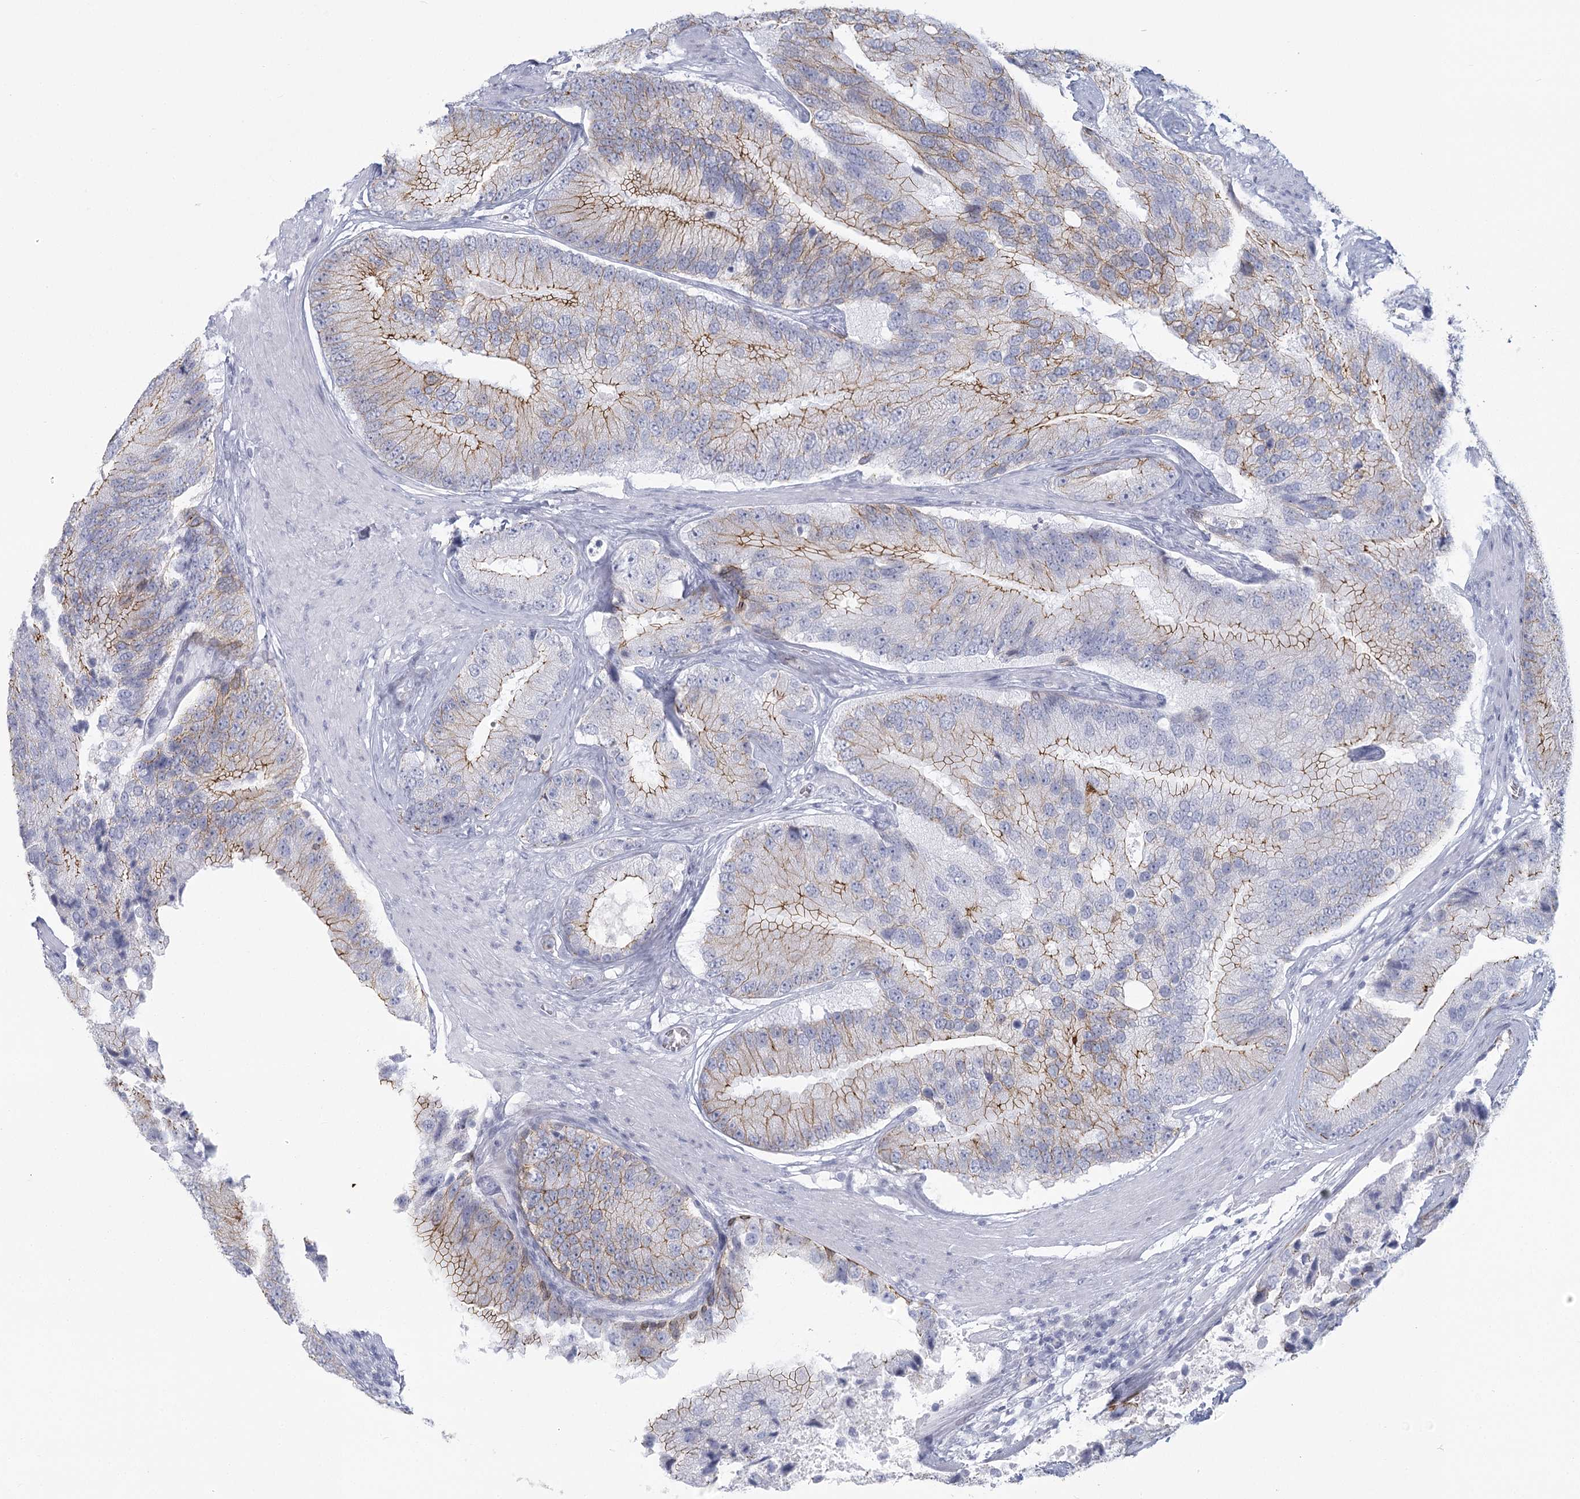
{"staining": {"intensity": "moderate", "quantity": "25%-75%", "location": "cytoplasmic/membranous"}, "tissue": "prostate cancer", "cell_type": "Tumor cells", "image_type": "cancer", "snomed": [{"axis": "morphology", "description": "Adenocarcinoma, High grade"}, {"axis": "topography", "description": "Prostate"}], "caption": "This is an image of immunohistochemistry (IHC) staining of high-grade adenocarcinoma (prostate), which shows moderate staining in the cytoplasmic/membranous of tumor cells.", "gene": "WNT8B", "patient": {"sex": "male", "age": 70}}